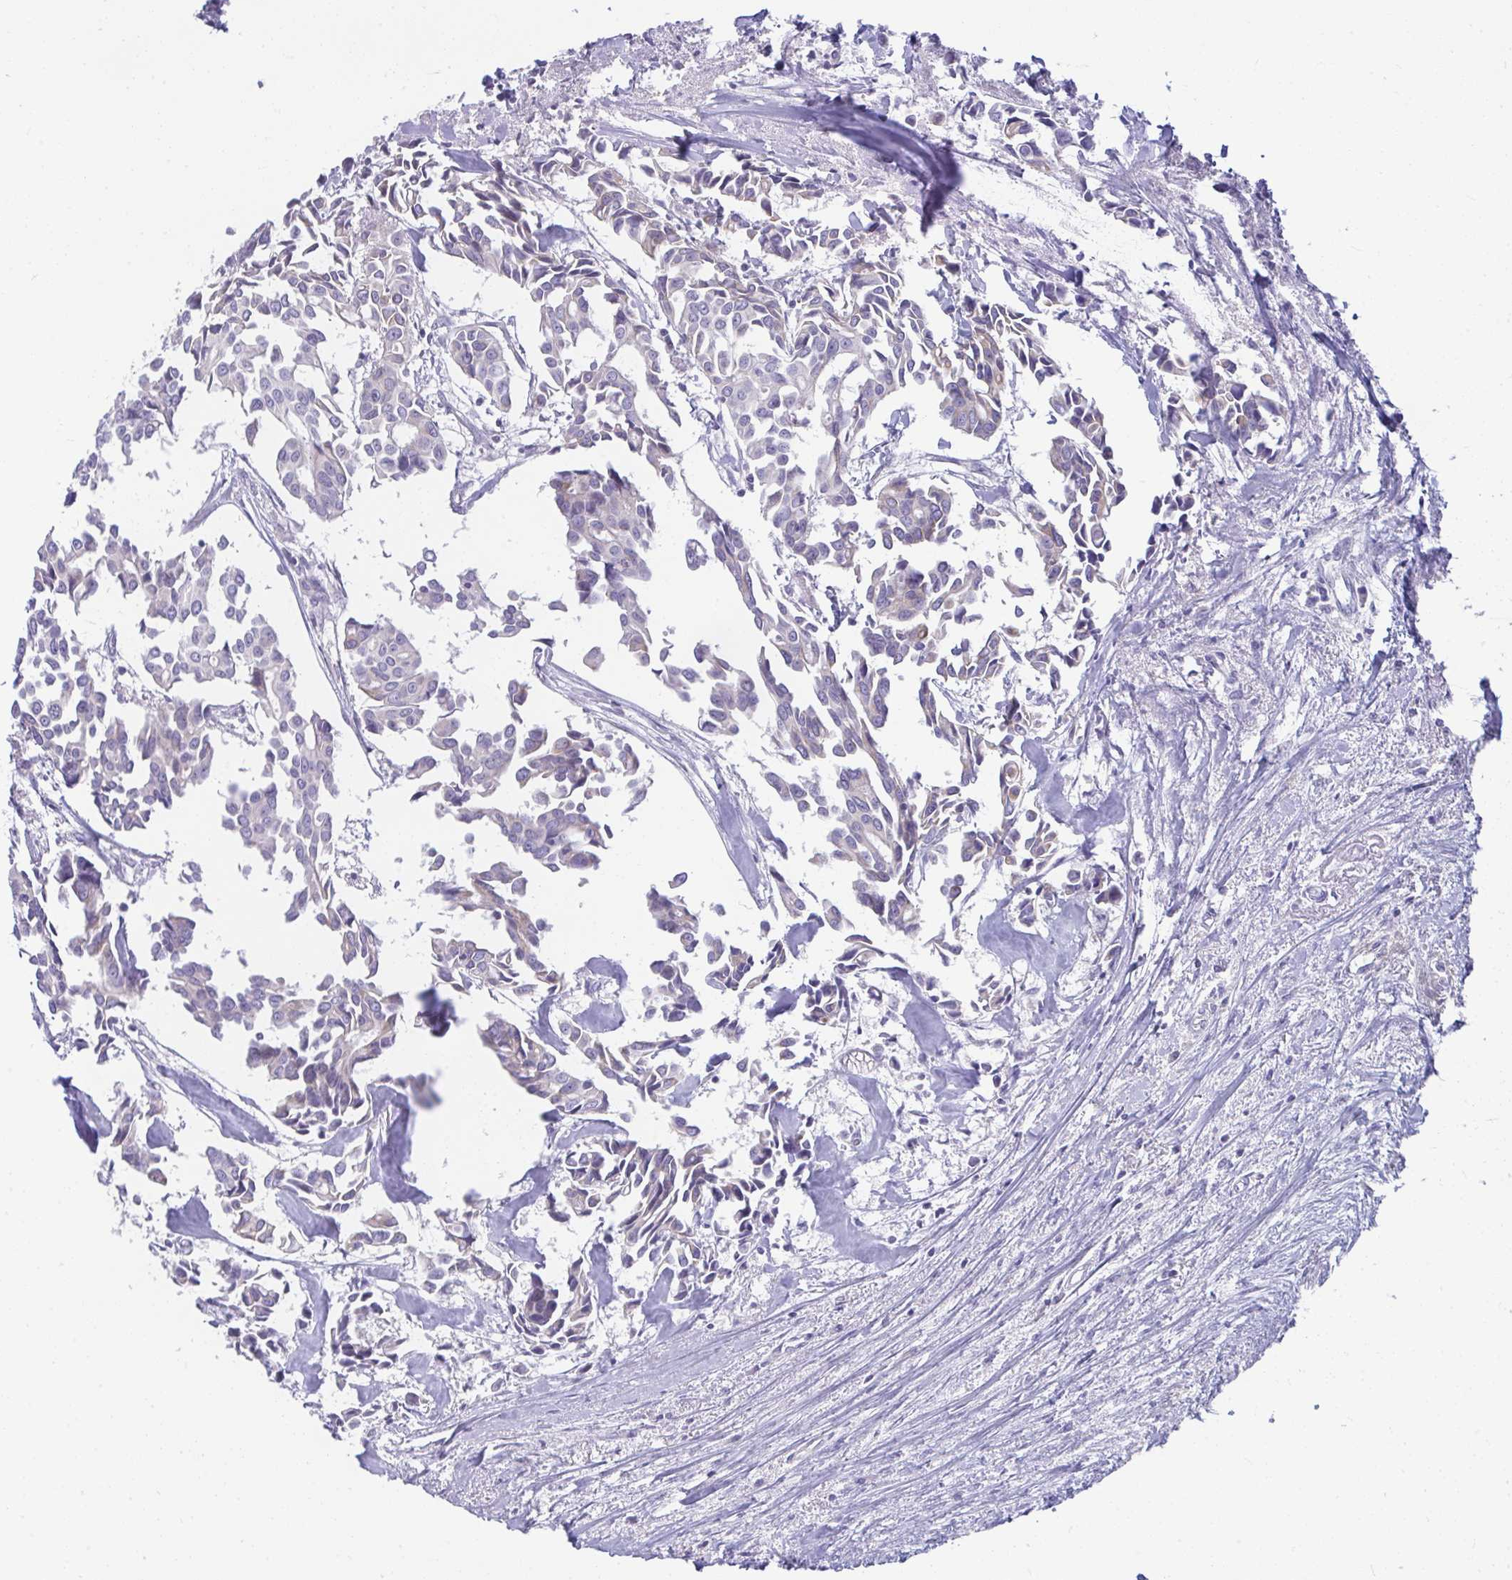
{"staining": {"intensity": "weak", "quantity": "<25%", "location": "cytoplasmic/membranous"}, "tissue": "breast cancer", "cell_type": "Tumor cells", "image_type": "cancer", "snomed": [{"axis": "morphology", "description": "Duct carcinoma"}, {"axis": "topography", "description": "Breast"}], "caption": "DAB (3,3'-diaminobenzidine) immunohistochemical staining of human invasive ductal carcinoma (breast) displays no significant staining in tumor cells.", "gene": "PIGZ", "patient": {"sex": "female", "age": 54}}